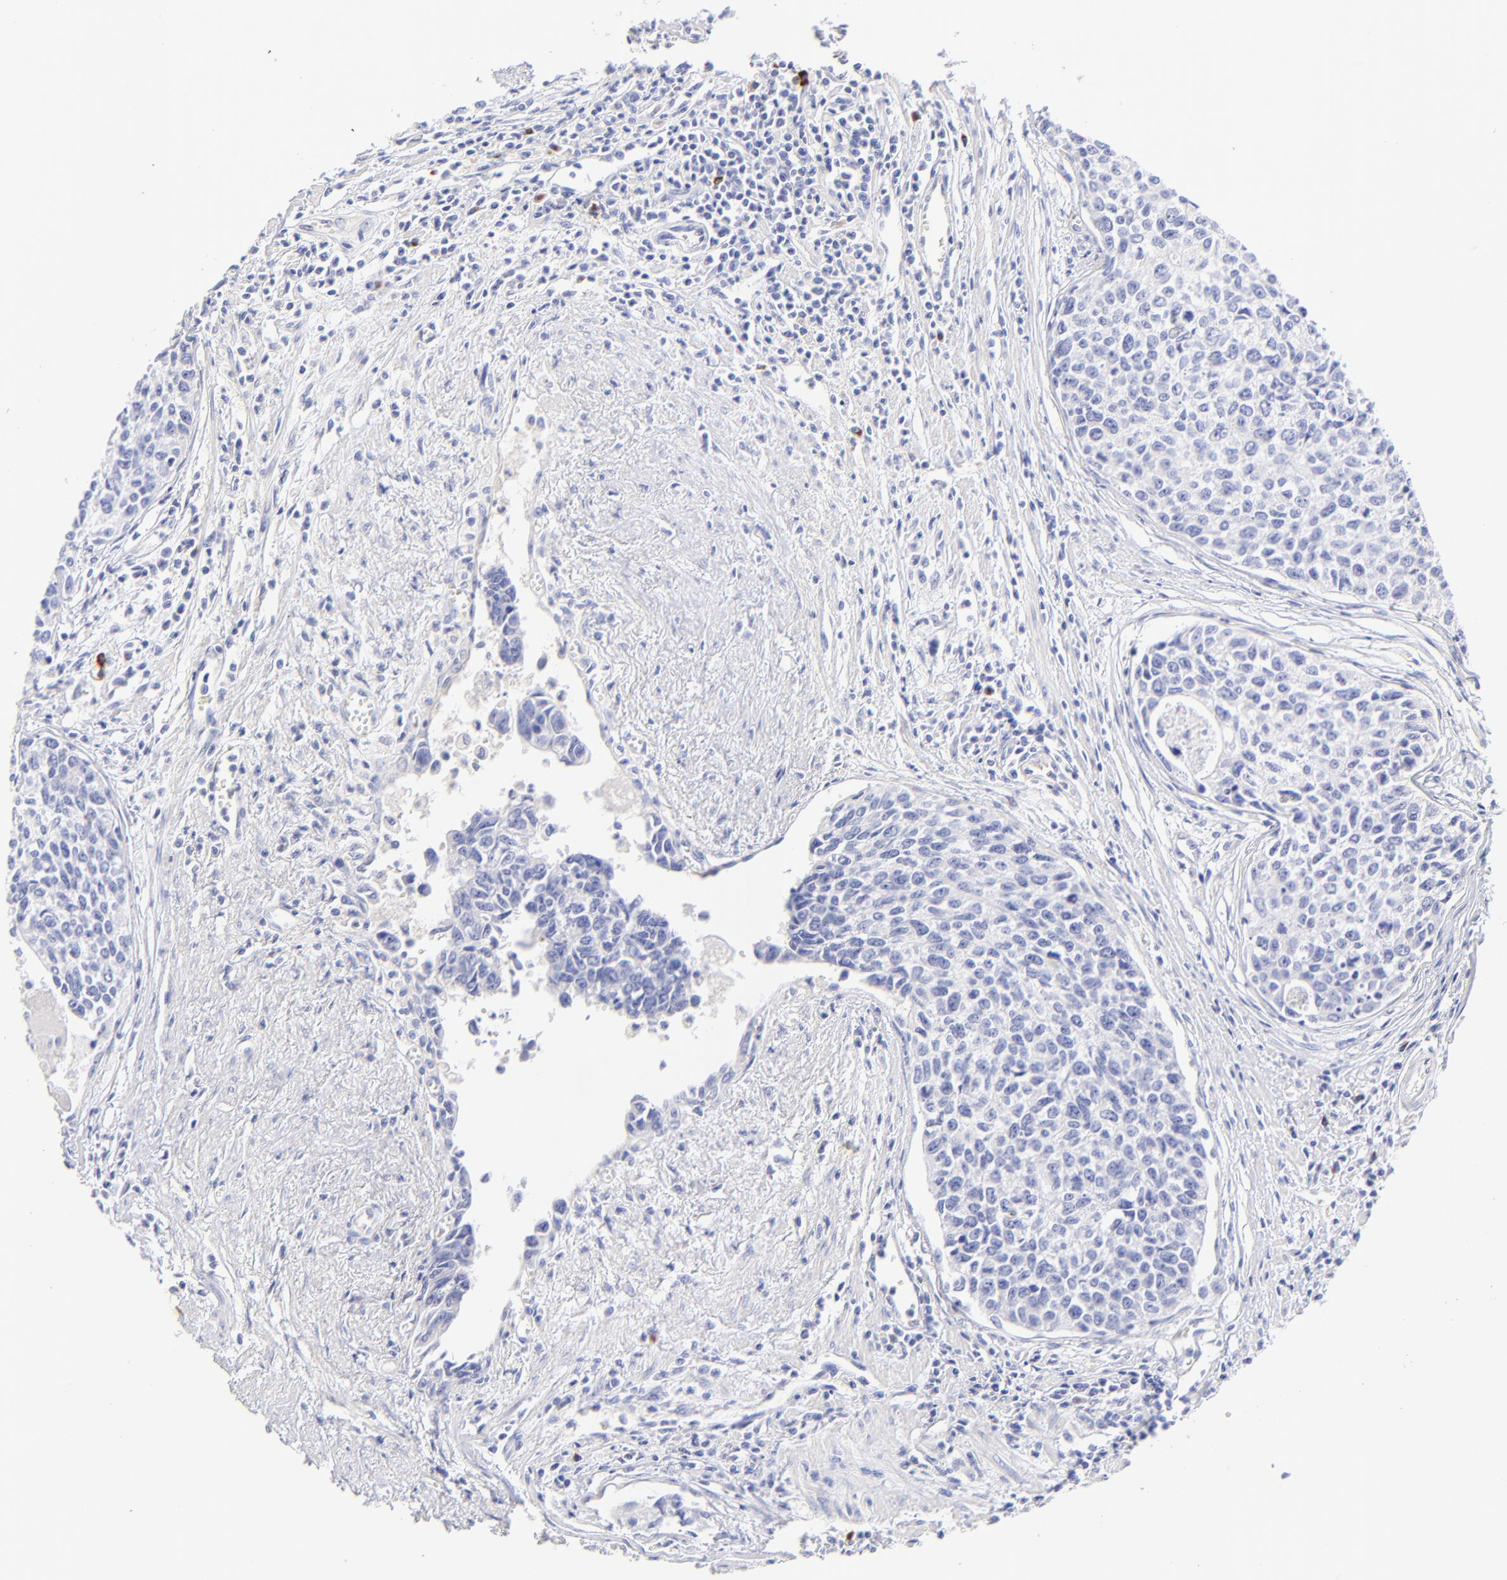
{"staining": {"intensity": "negative", "quantity": "none", "location": "none"}, "tissue": "urothelial cancer", "cell_type": "Tumor cells", "image_type": "cancer", "snomed": [{"axis": "morphology", "description": "Urothelial carcinoma, High grade"}, {"axis": "topography", "description": "Urinary bladder"}], "caption": "High magnification brightfield microscopy of urothelial cancer stained with DAB (3,3'-diaminobenzidine) (brown) and counterstained with hematoxylin (blue): tumor cells show no significant positivity.", "gene": "ASB9", "patient": {"sex": "male", "age": 81}}